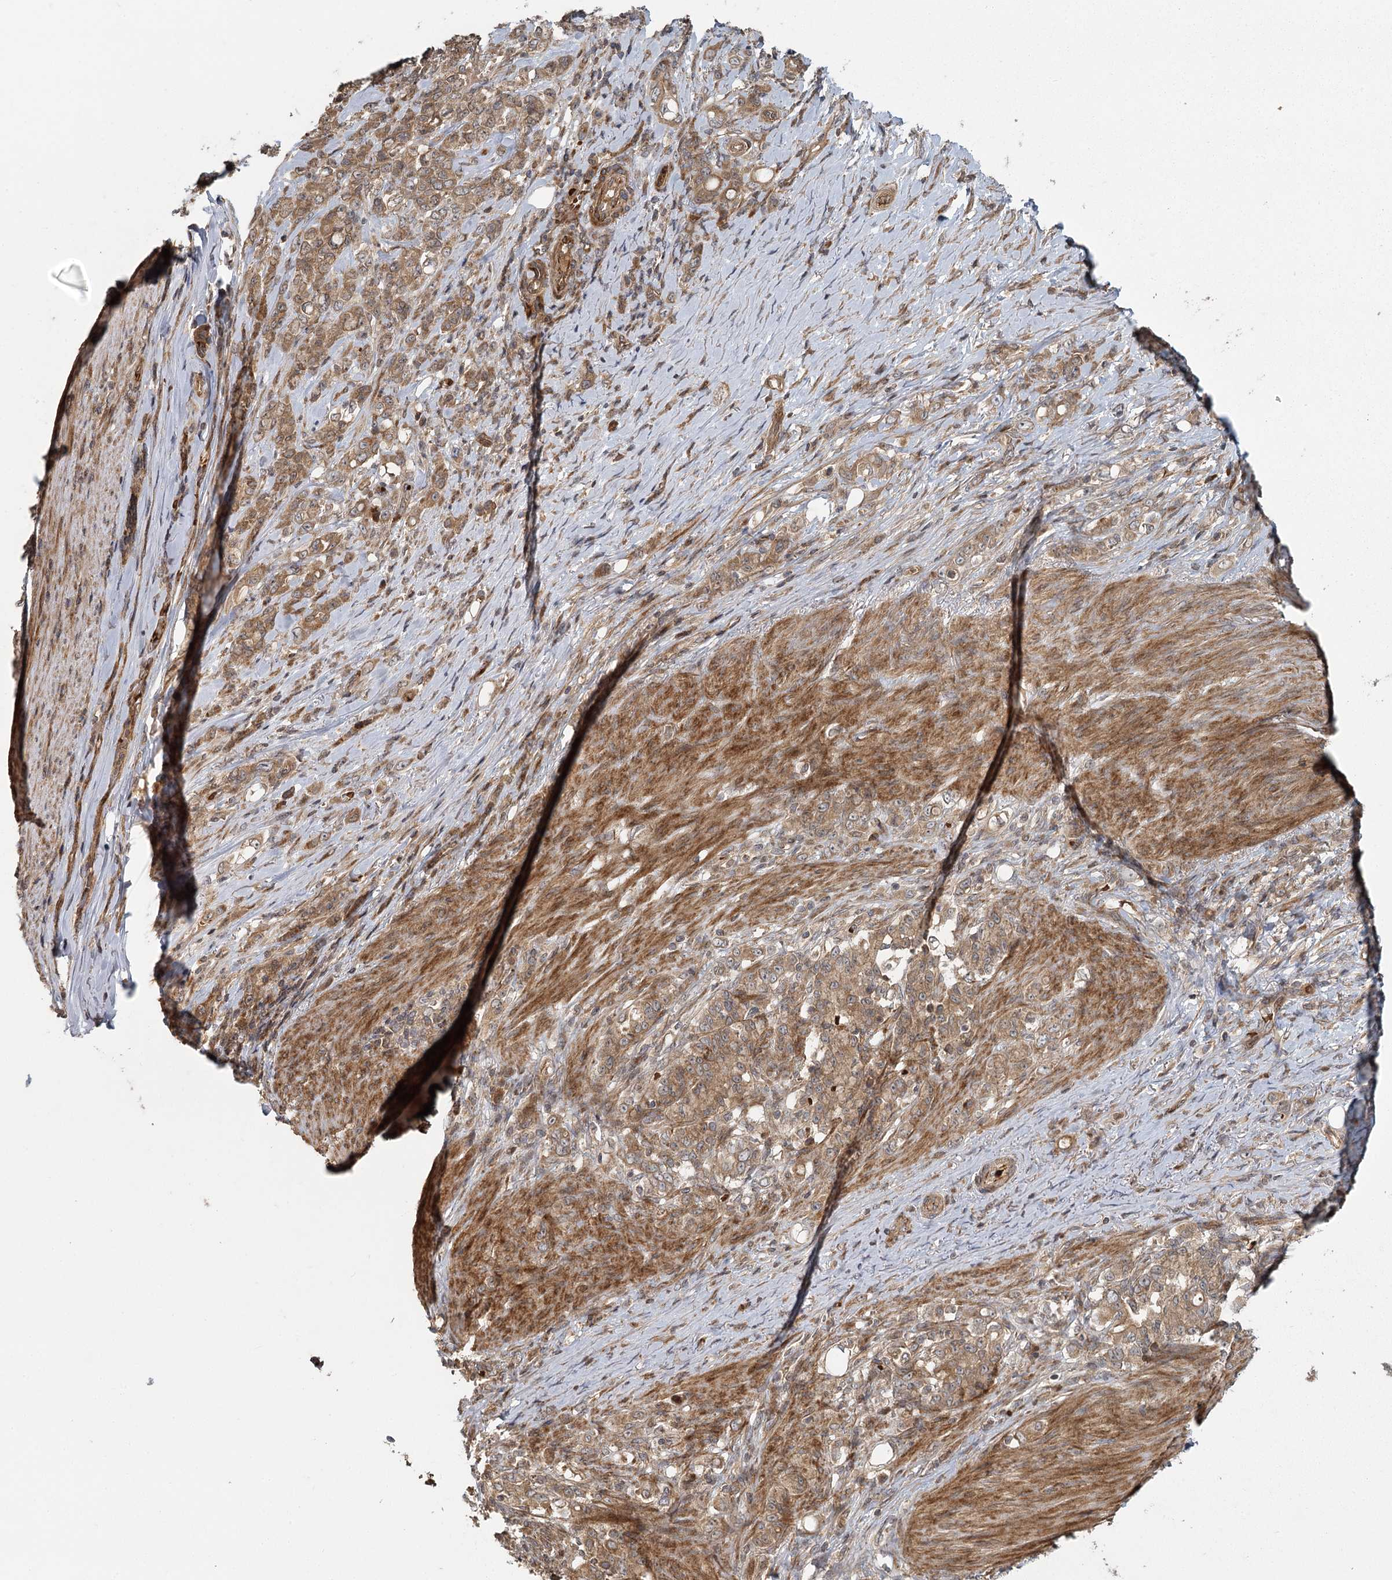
{"staining": {"intensity": "moderate", "quantity": ">75%", "location": "cytoplasmic/membranous"}, "tissue": "stomach cancer", "cell_type": "Tumor cells", "image_type": "cancer", "snomed": [{"axis": "morphology", "description": "Adenocarcinoma, NOS"}, {"axis": "topography", "description": "Stomach"}], "caption": "Stomach cancer stained with a brown dye shows moderate cytoplasmic/membranous positive staining in approximately >75% of tumor cells.", "gene": "RAPGEF6", "patient": {"sex": "female", "age": 79}}